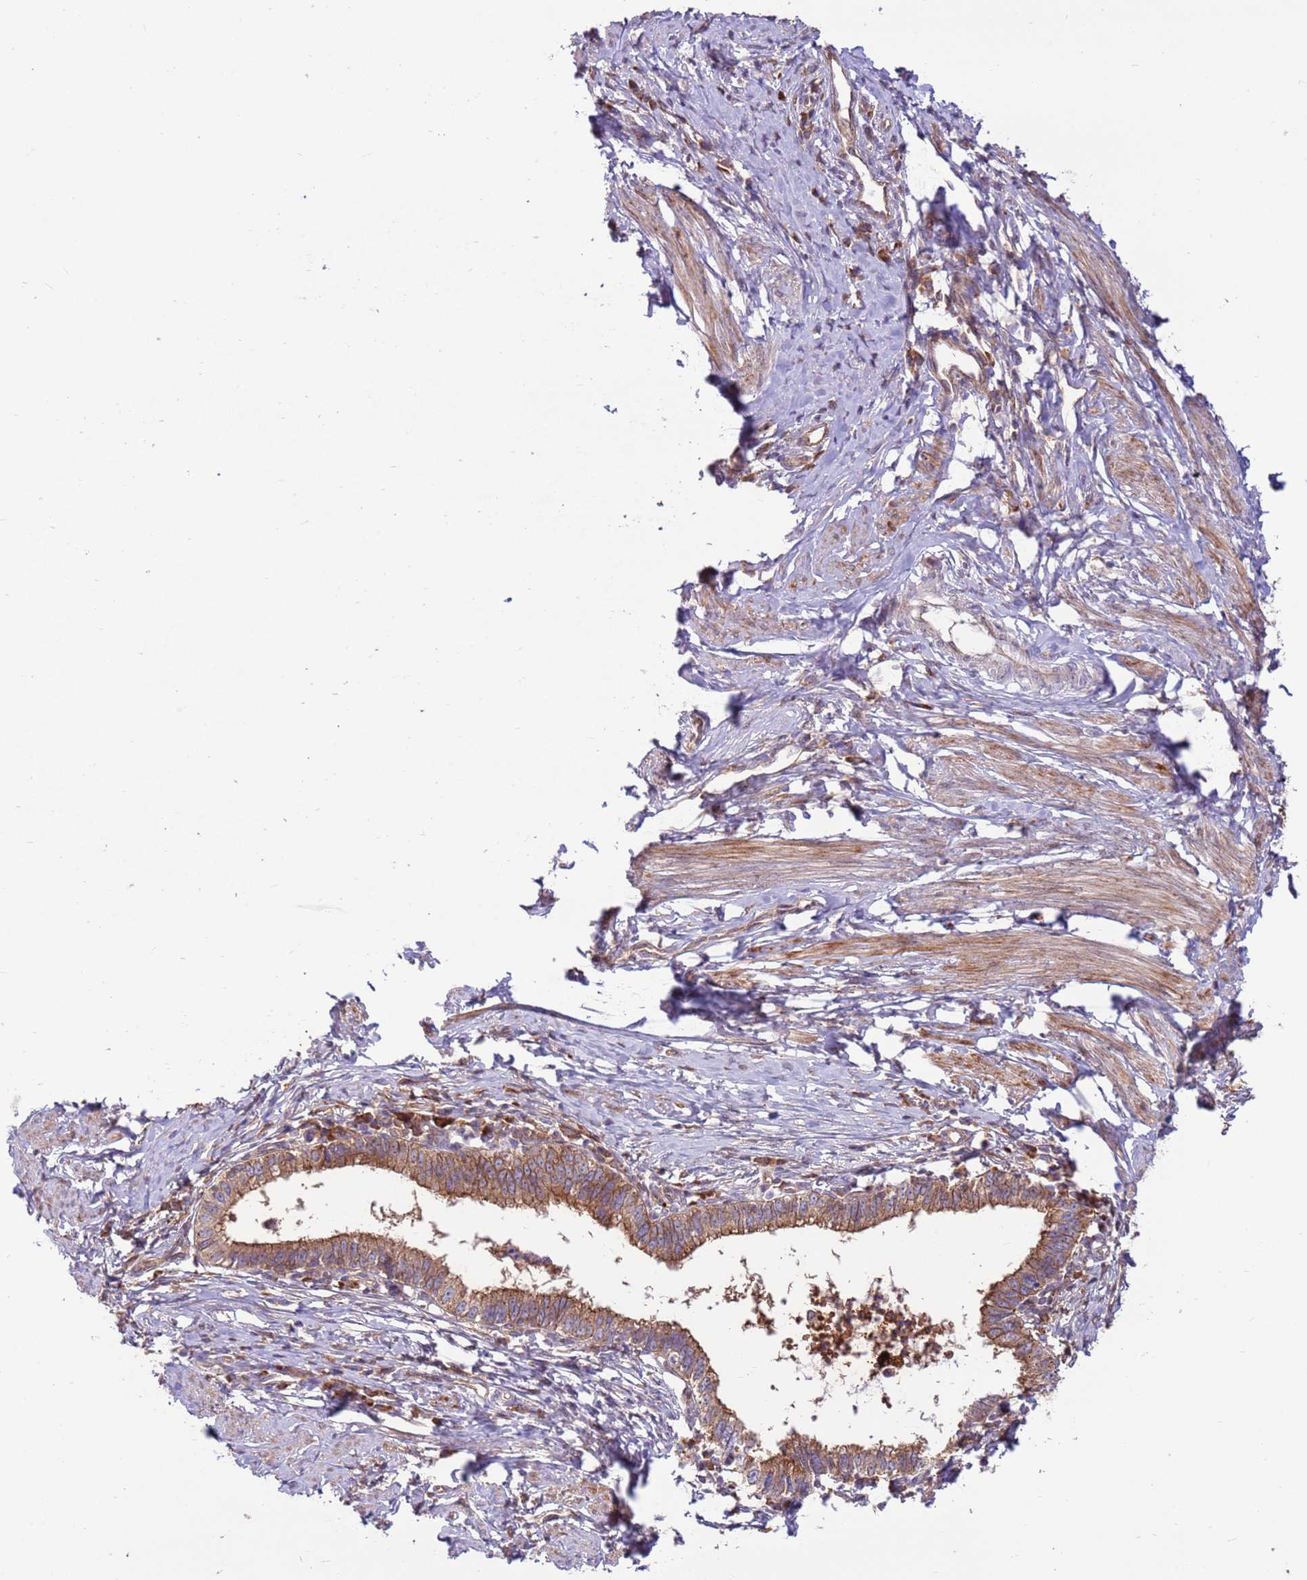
{"staining": {"intensity": "moderate", "quantity": ">75%", "location": "cytoplasmic/membranous"}, "tissue": "cervical cancer", "cell_type": "Tumor cells", "image_type": "cancer", "snomed": [{"axis": "morphology", "description": "Adenocarcinoma, NOS"}, {"axis": "topography", "description": "Cervix"}], "caption": "There is medium levels of moderate cytoplasmic/membranous expression in tumor cells of cervical cancer, as demonstrated by immunohistochemical staining (brown color).", "gene": "DDX19B", "patient": {"sex": "female", "age": 36}}